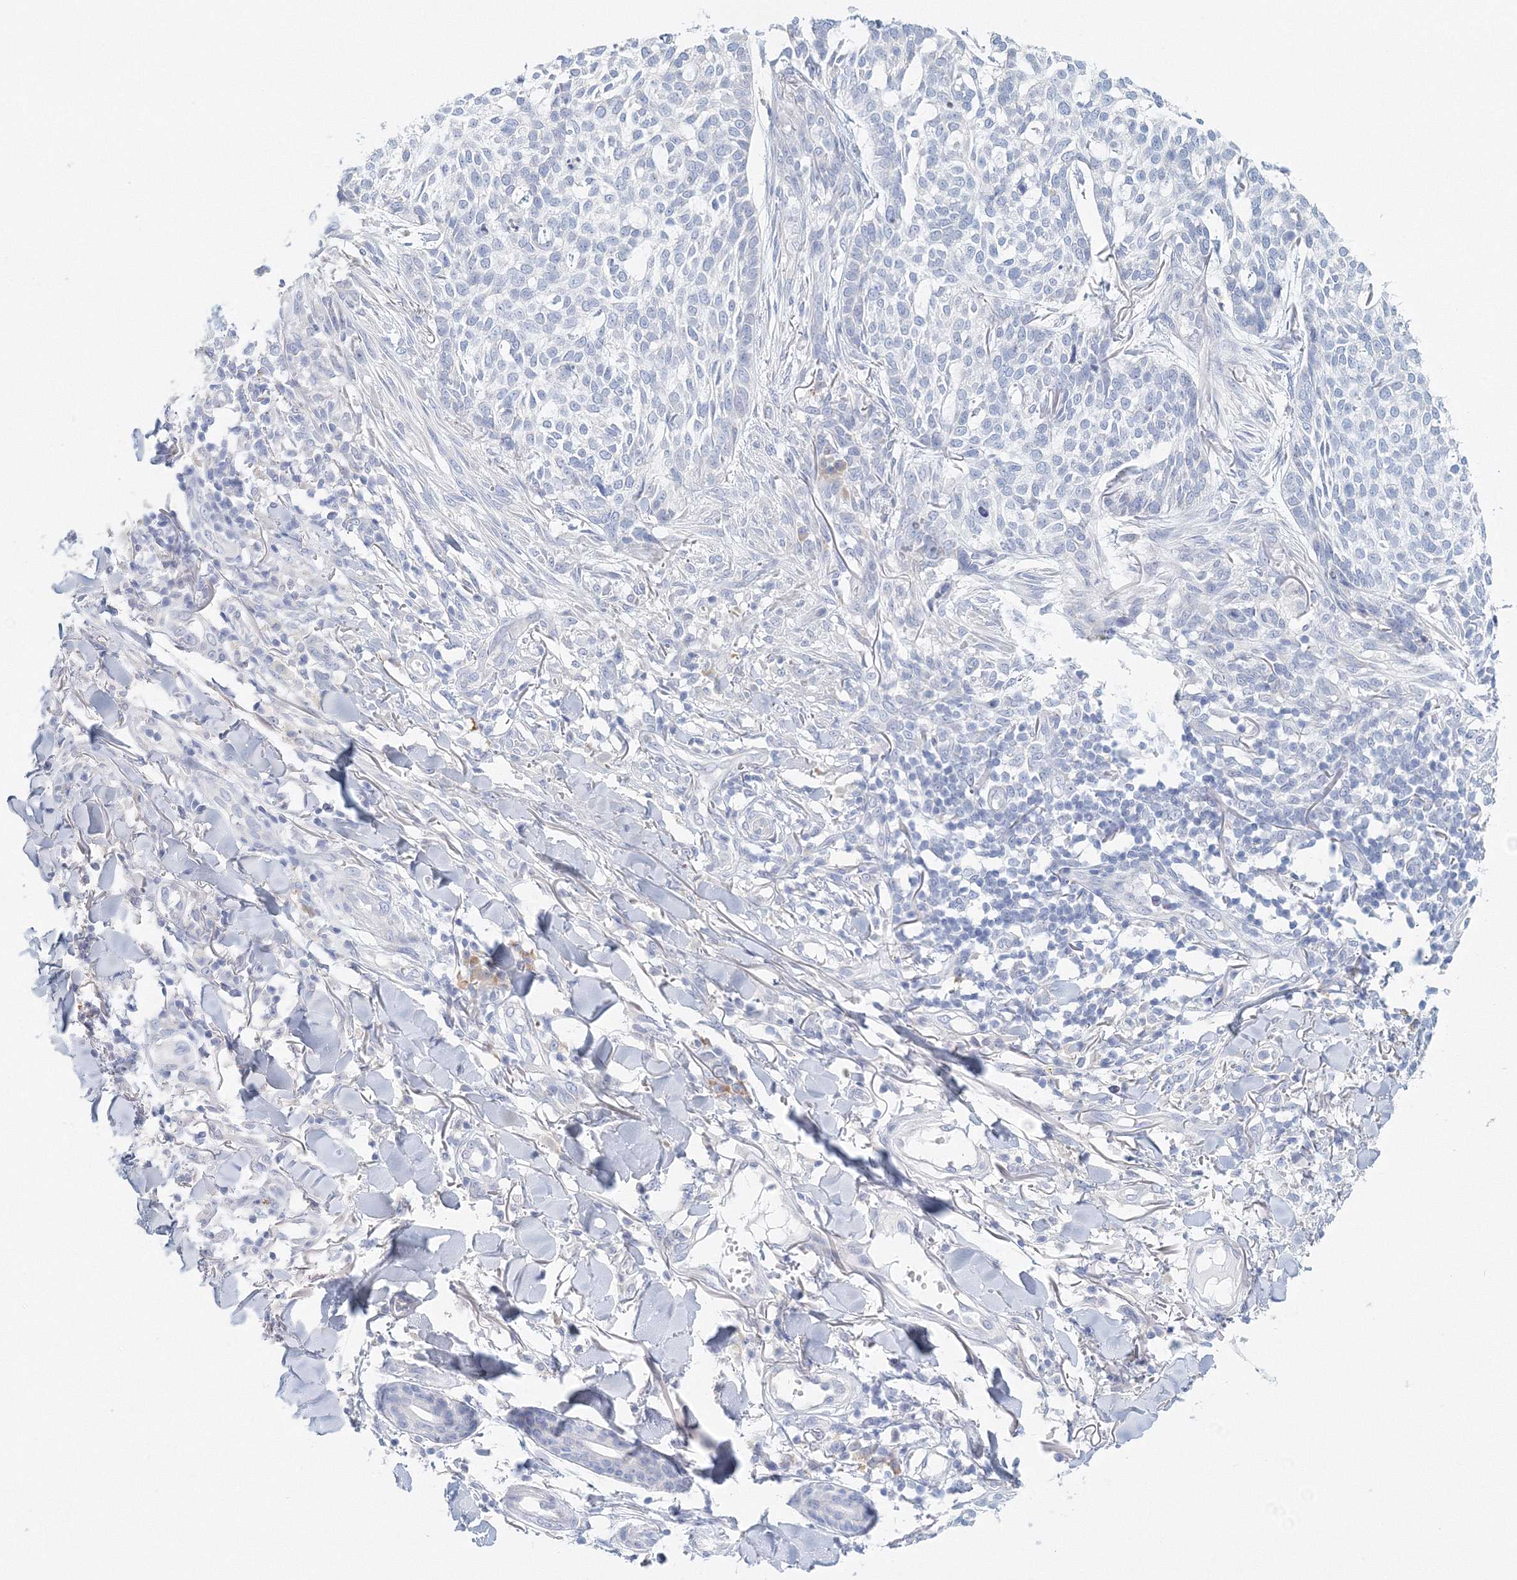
{"staining": {"intensity": "negative", "quantity": "none", "location": "none"}, "tissue": "skin cancer", "cell_type": "Tumor cells", "image_type": "cancer", "snomed": [{"axis": "morphology", "description": "Basal cell carcinoma"}, {"axis": "topography", "description": "Skin"}], "caption": "IHC of human skin basal cell carcinoma reveals no staining in tumor cells.", "gene": "VSIG1", "patient": {"sex": "female", "age": 64}}